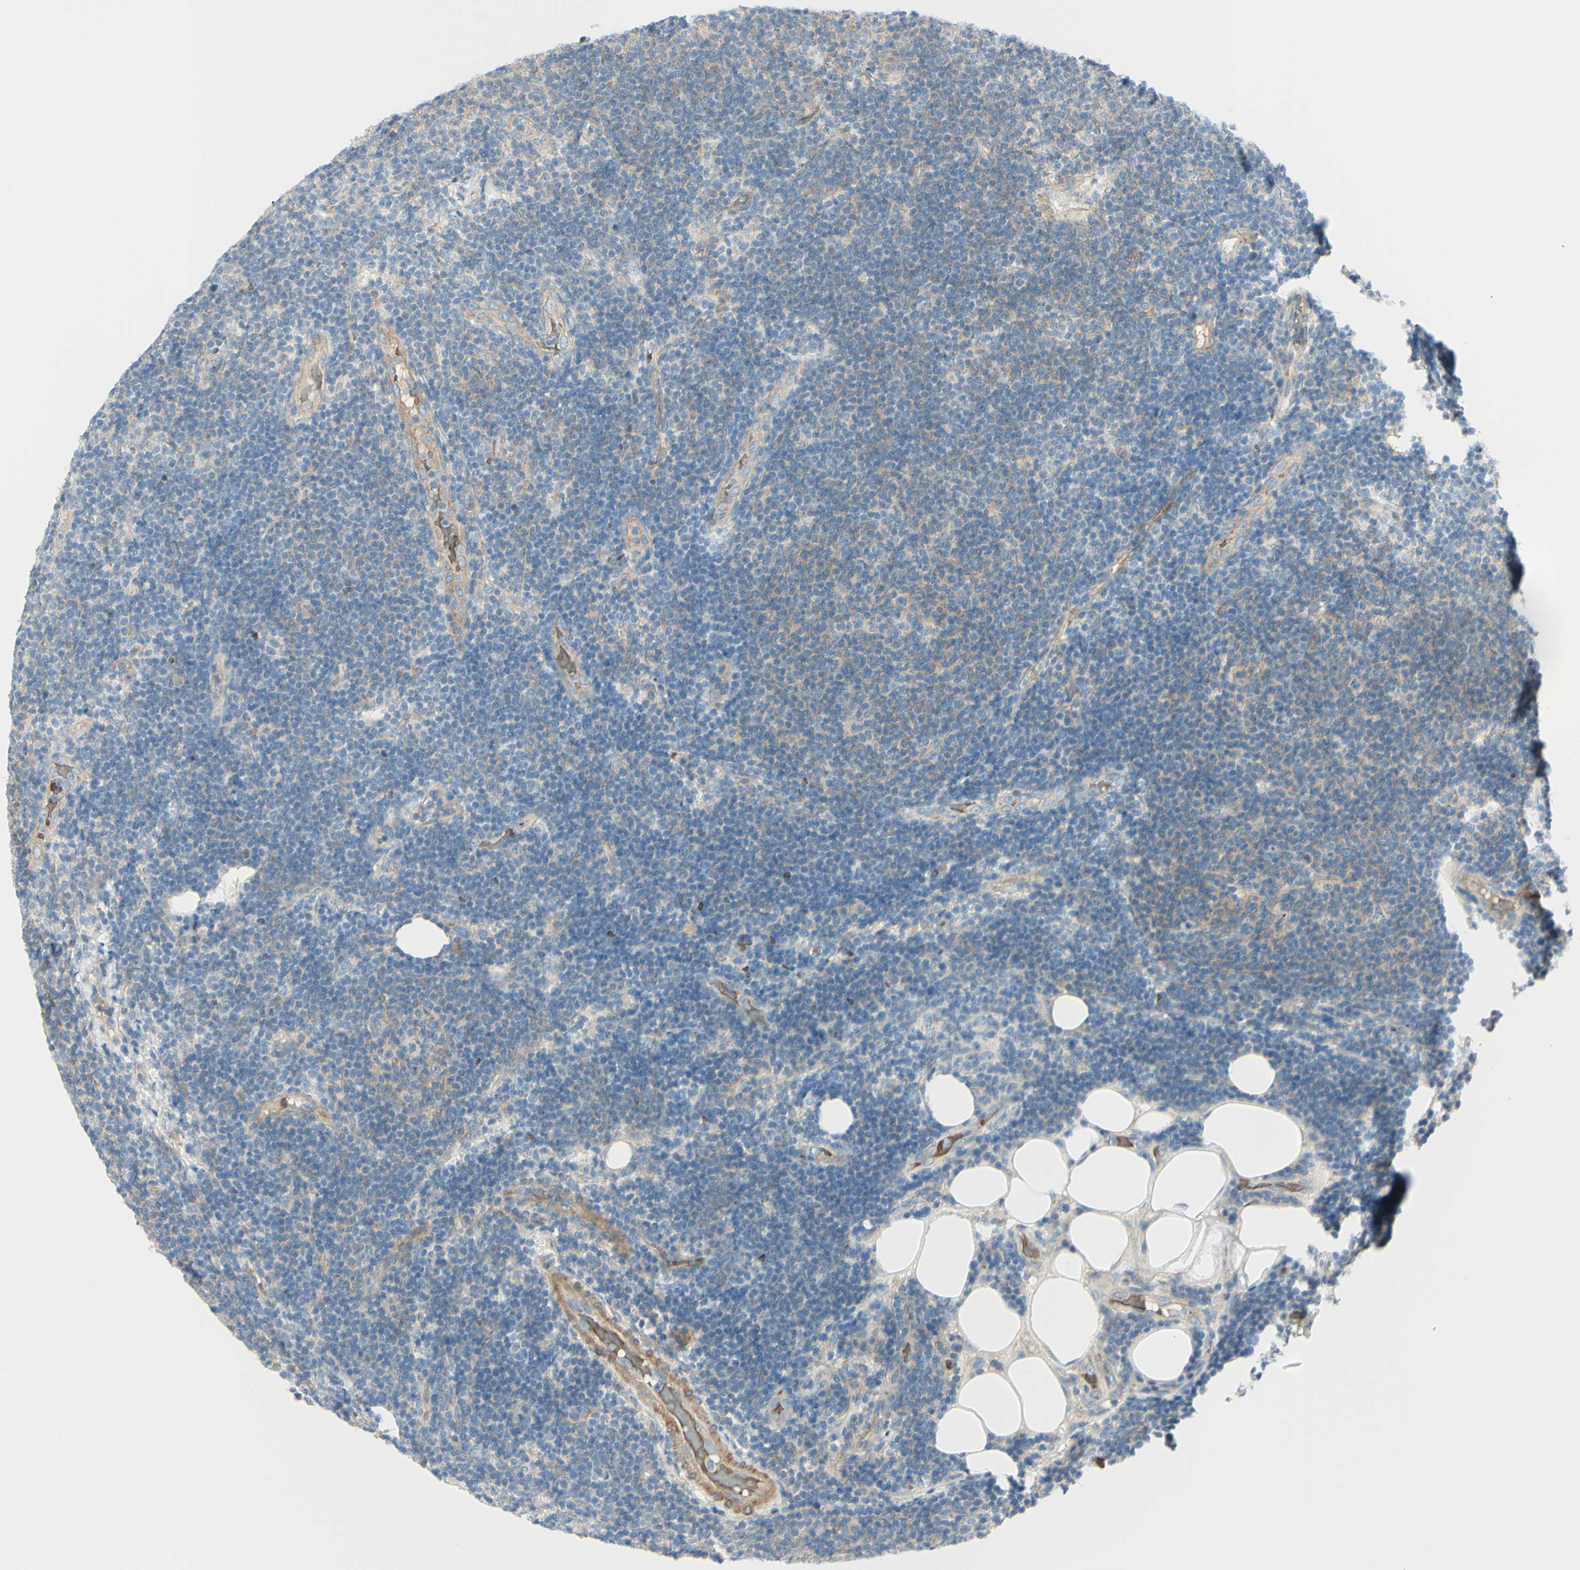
{"staining": {"intensity": "weak", "quantity": "25%-75%", "location": "cytoplasmic/membranous"}, "tissue": "lymphoma", "cell_type": "Tumor cells", "image_type": "cancer", "snomed": [{"axis": "morphology", "description": "Malignant lymphoma, non-Hodgkin's type, Low grade"}, {"axis": "topography", "description": "Lymph node"}], "caption": "Tumor cells display low levels of weak cytoplasmic/membranous staining in about 25%-75% of cells in low-grade malignant lymphoma, non-Hodgkin's type. (brown staining indicates protein expression, while blue staining denotes nuclei).", "gene": "PCDHGA2", "patient": {"sex": "male", "age": 83}}